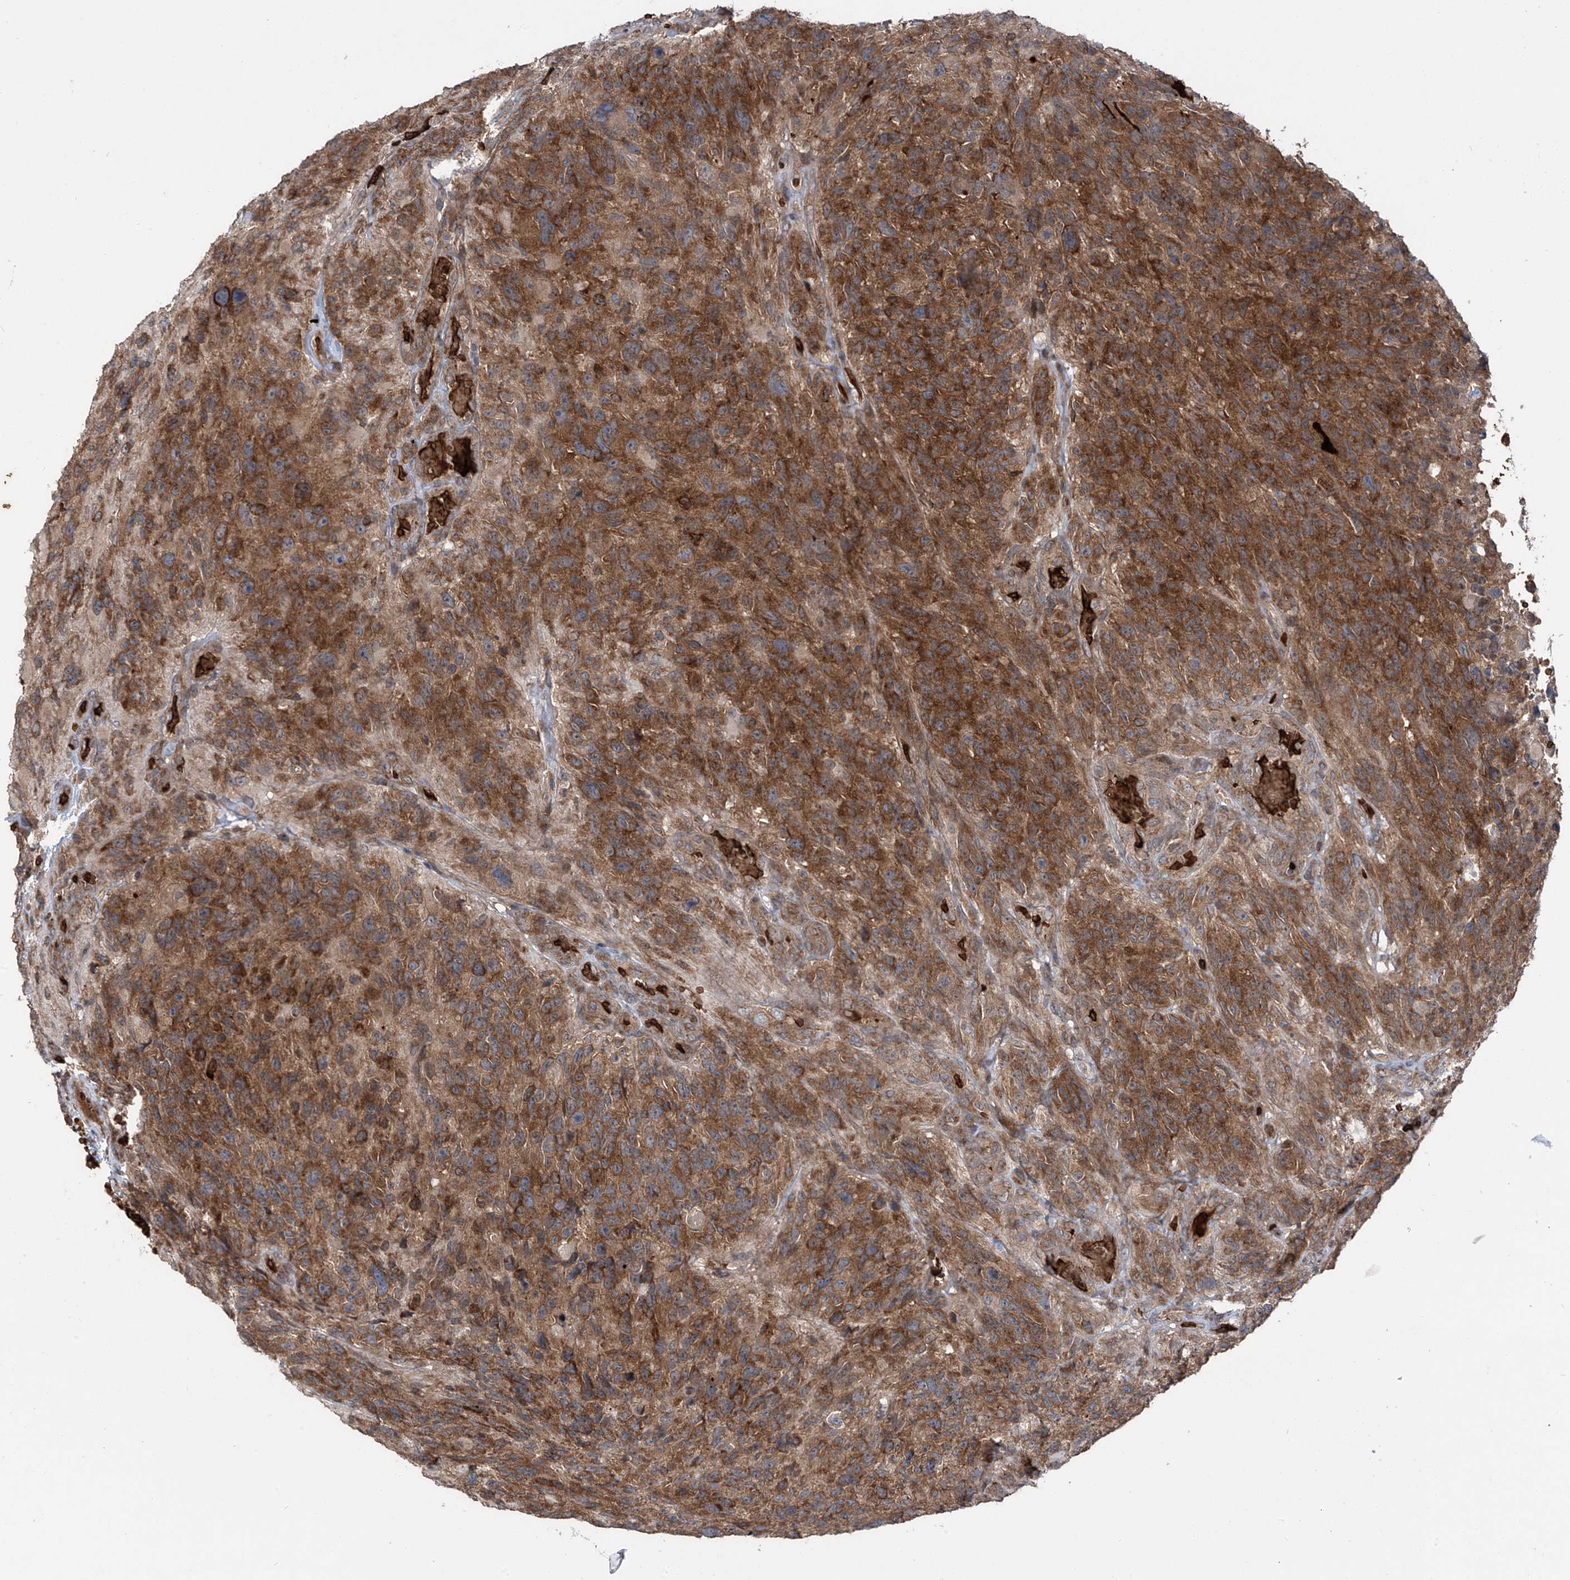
{"staining": {"intensity": "moderate", "quantity": ">75%", "location": "cytoplasmic/membranous"}, "tissue": "glioma", "cell_type": "Tumor cells", "image_type": "cancer", "snomed": [{"axis": "morphology", "description": "Glioma, malignant, High grade"}, {"axis": "topography", "description": "Brain"}], "caption": "Brown immunohistochemical staining in human glioma reveals moderate cytoplasmic/membranous positivity in about >75% of tumor cells.", "gene": "ZDHHC9", "patient": {"sex": "male", "age": 69}}